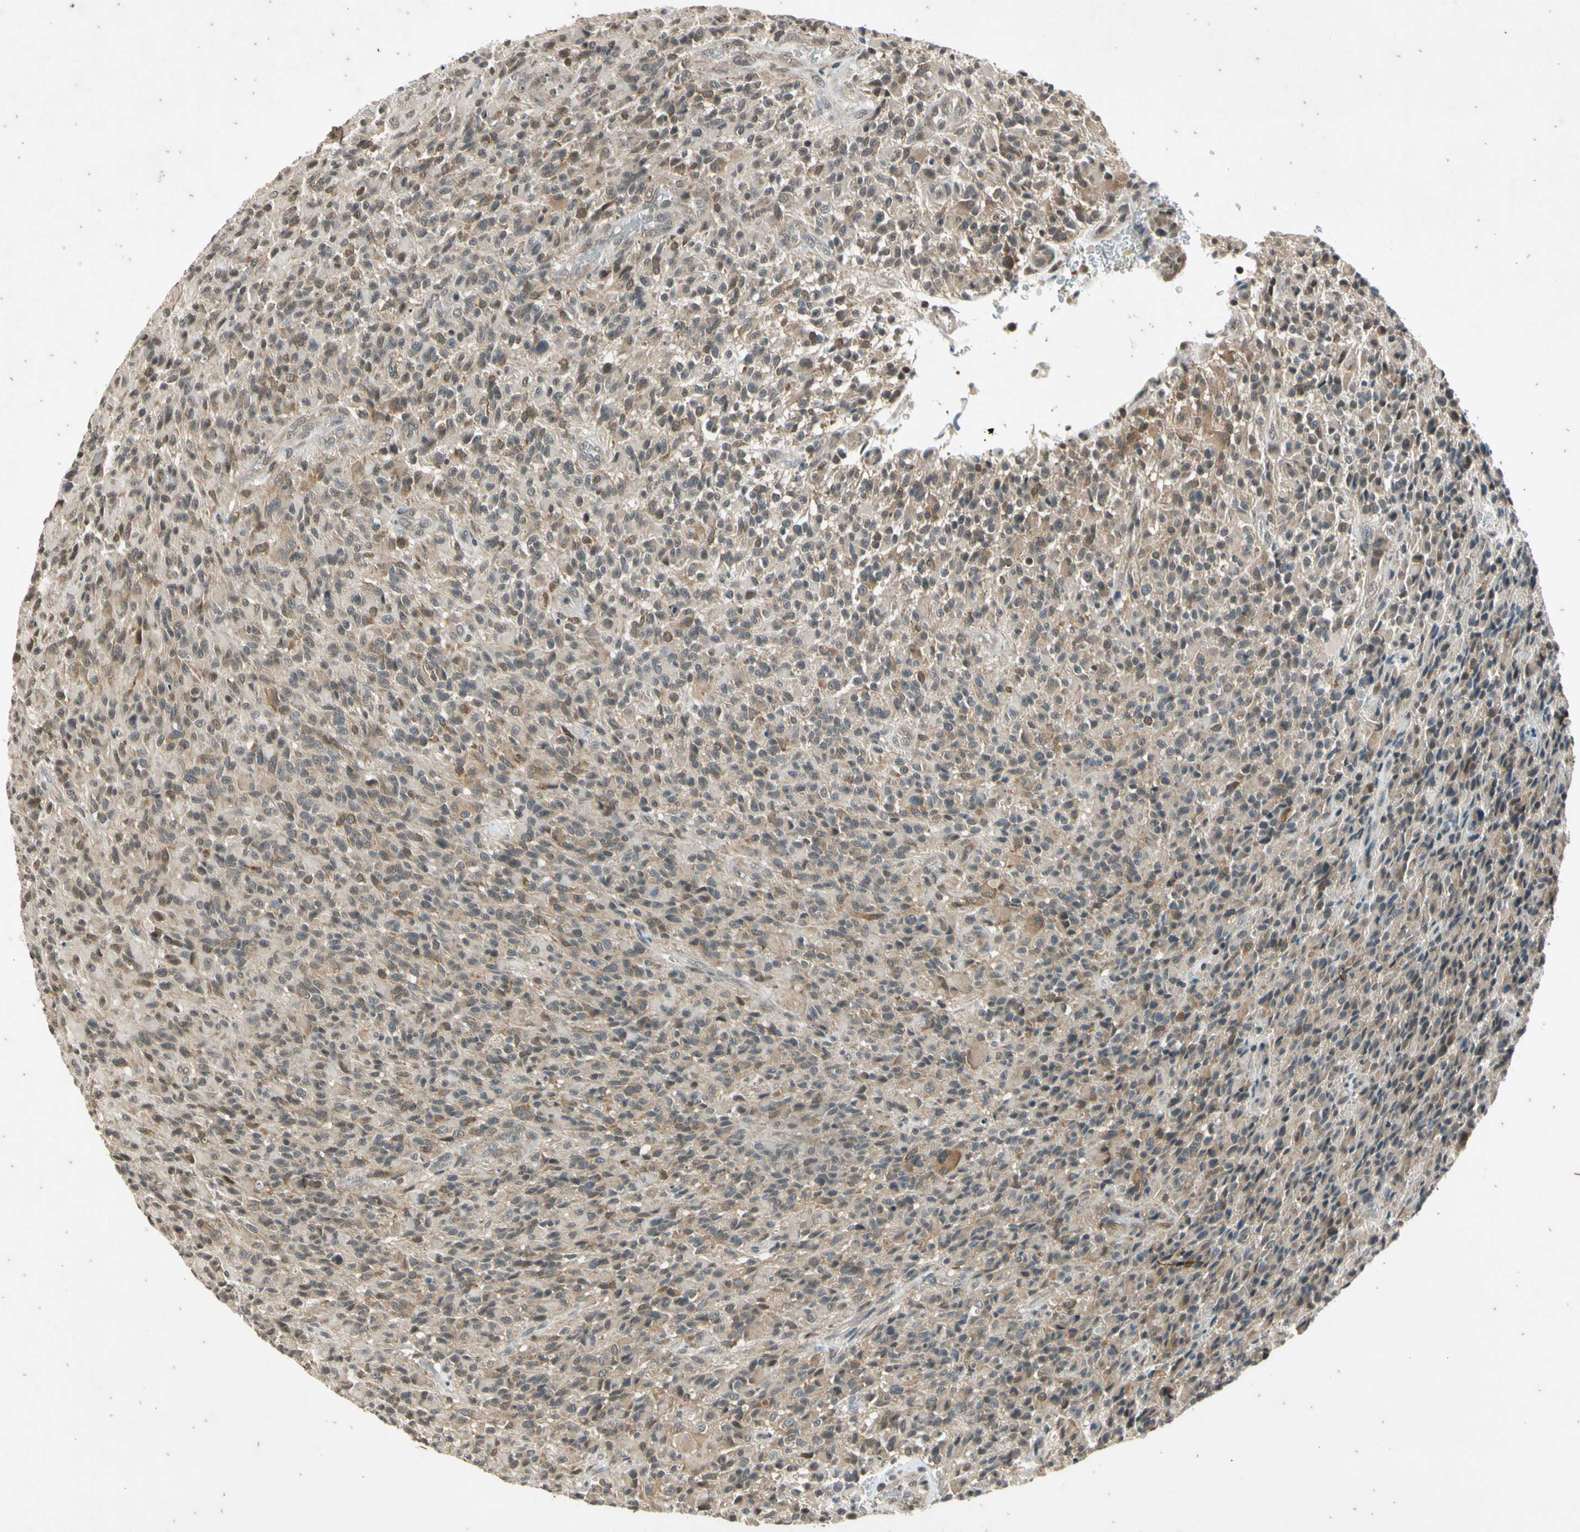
{"staining": {"intensity": "weak", "quantity": "25%-75%", "location": "cytoplasmic/membranous"}, "tissue": "glioma", "cell_type": "Tumor cells", "image_type": "cancer", "snomed": [{"axis": "morphology", "description": "Glioma, malignant, High grade"}, {"axis": "topography", "description": "Brain"}], "caption": "Tumor cells reveal low levels of weak cytoplasmic/membranous positivity in approximately 25%-75% of cells in malignant glioma (high-grade).", "gene": "EFNB2", "patient": {"sex": "male", "age": 71}}